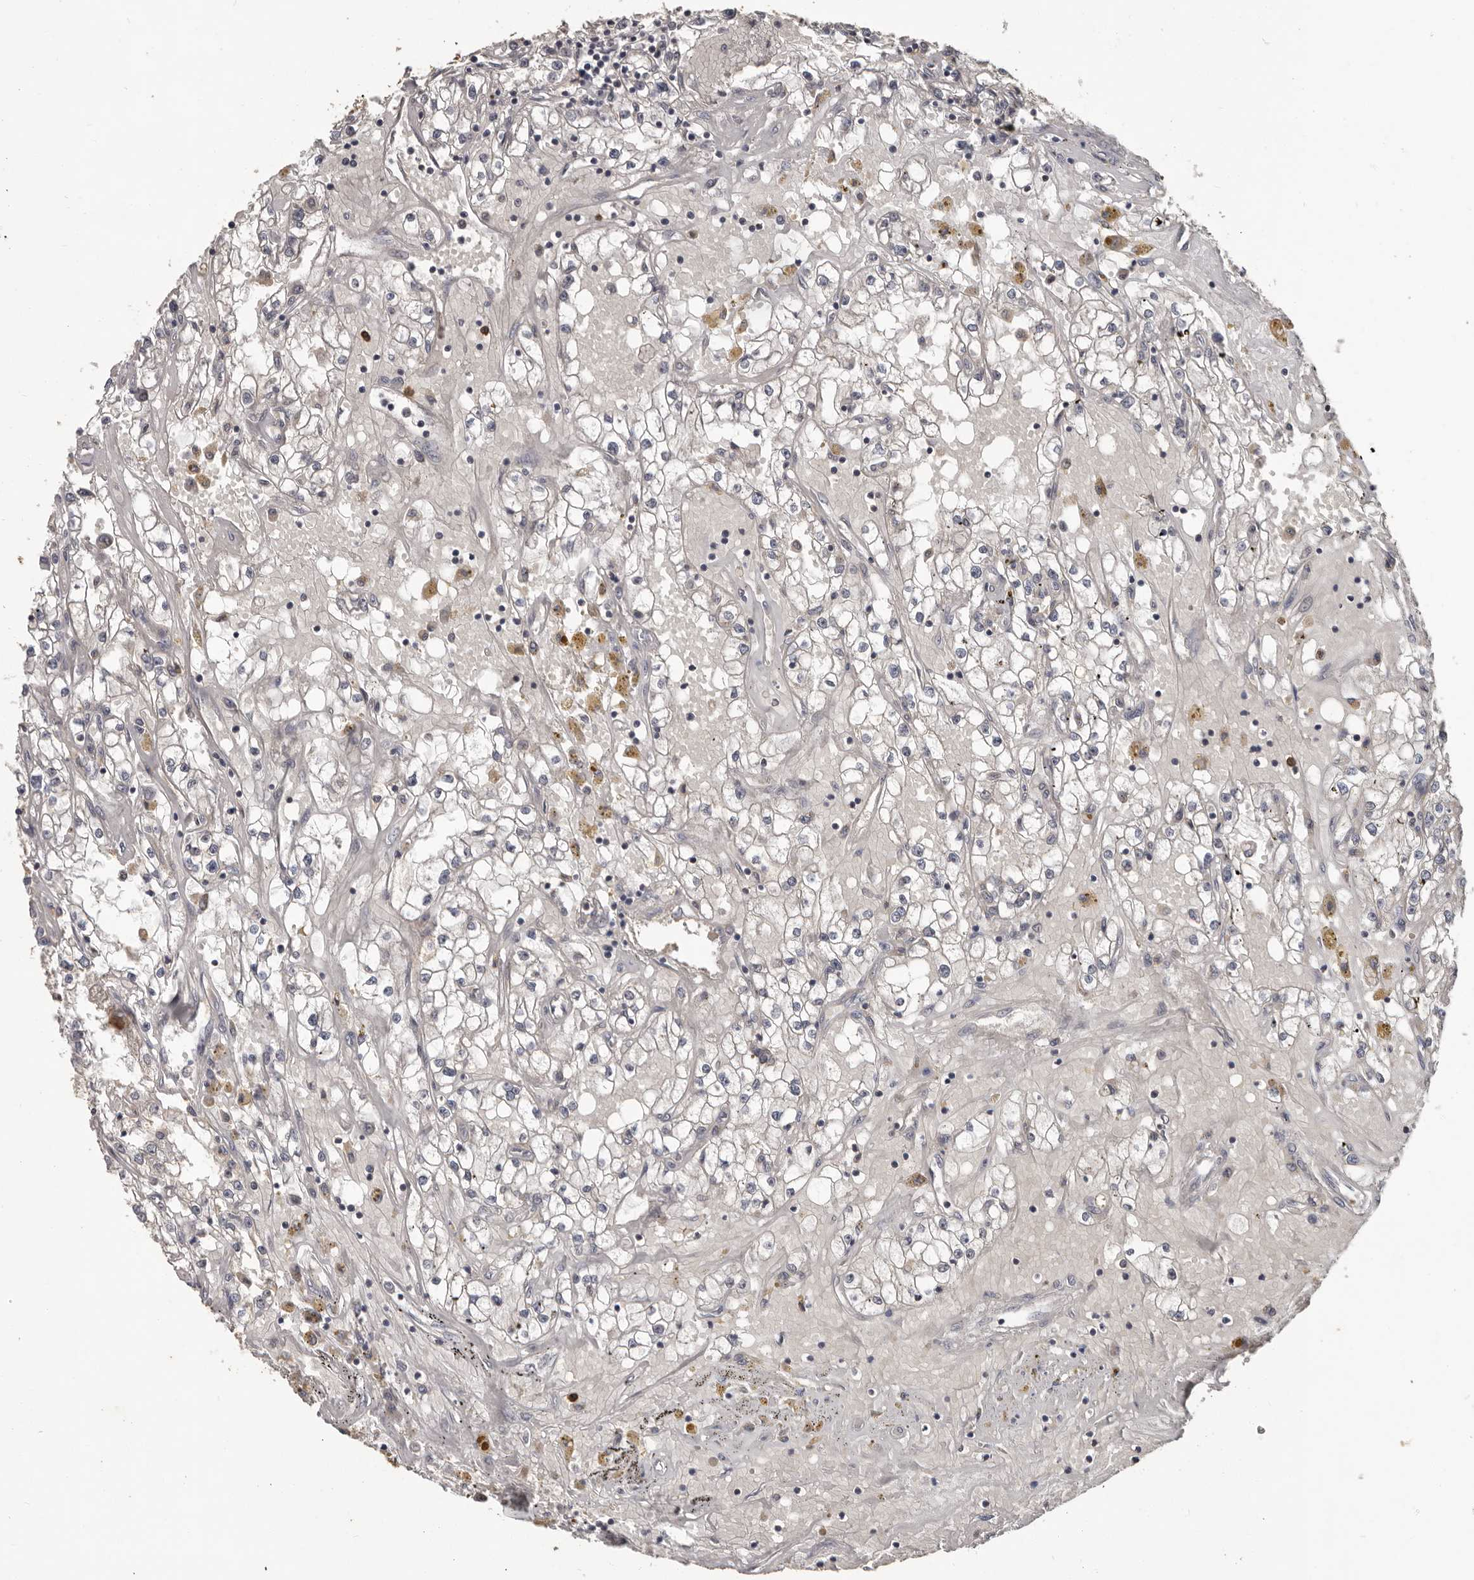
{"staining": {"intensity": "negative", "quantity": "none", "location": "none"}, "tissue": "renal cancer", "cell_type": "Tumor cells", "image_type": "cancer", "snomed": [{"axis": "morphology", "description": "Adenocarcinoma, NOS"}, {"axis": "topography", "description": "Kidney"}], "caption": "Protein analysis of renal adenocarcinoma demonstrates no significant positivity in tumor cells.", "gene": "MTF1", "patient": {"sex": "male", "age": 56}}